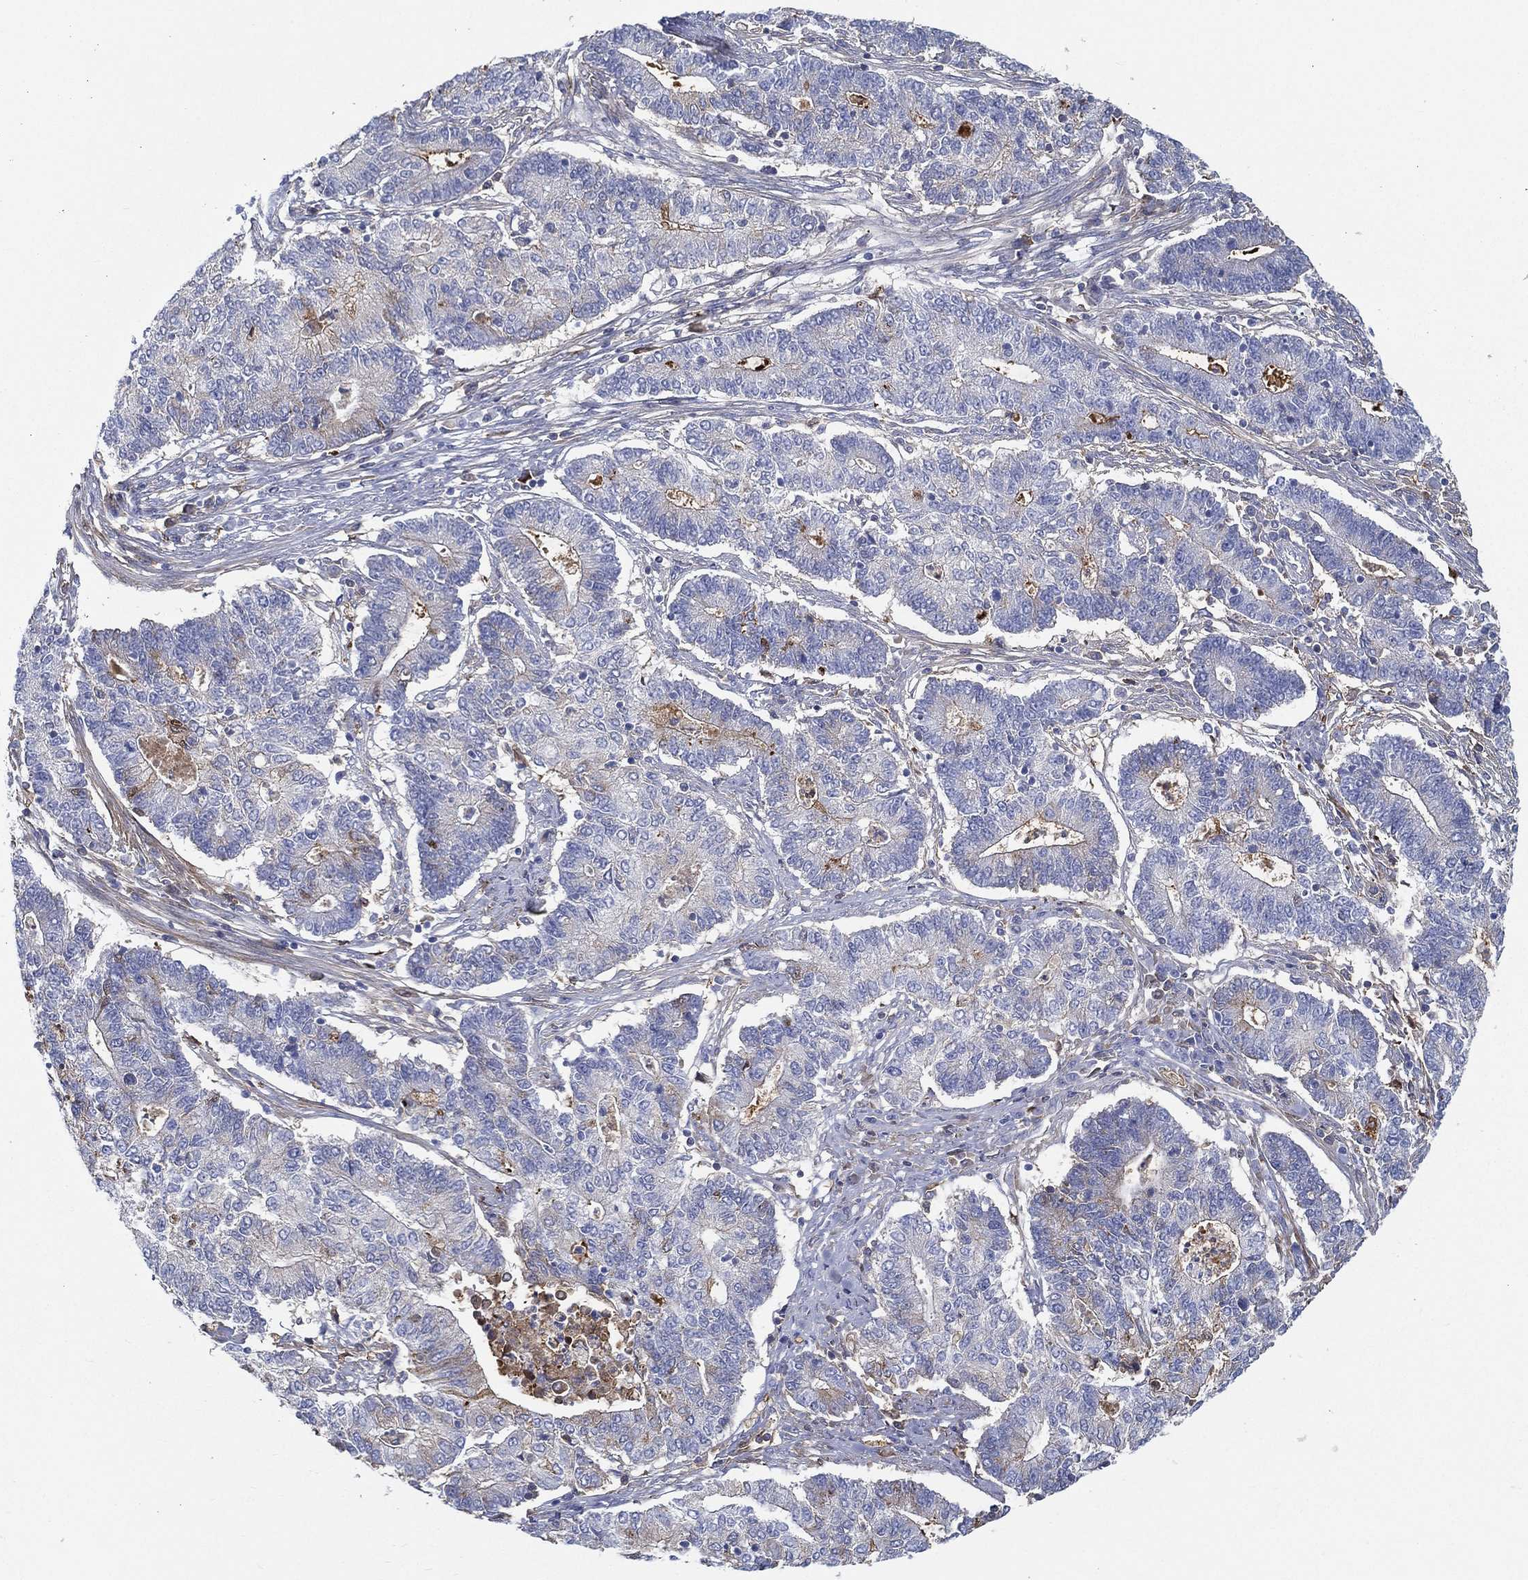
{"staining": {"intensity": "weak", "quantity": "<25%", "location": "cytoplasmic/membranous"}, "tissue": "endometrial cancer", "cell_type": "Tumor cells", "image_type": "cancer", "snomed": [{"axis": "morphology", "description": "Adenocarcinoma, NOS"}, {"axis": "topography", "description": "Uterus"}, {"axis": "topography", "description": "Endometrium"}], "caption": "A high-resolution histopathology image shows IHC staining of endometrial cancer, which shows no significant expression in tumor cells.", "gene": "IFNB1", "patient": {"sex": "female", "age": 54}}